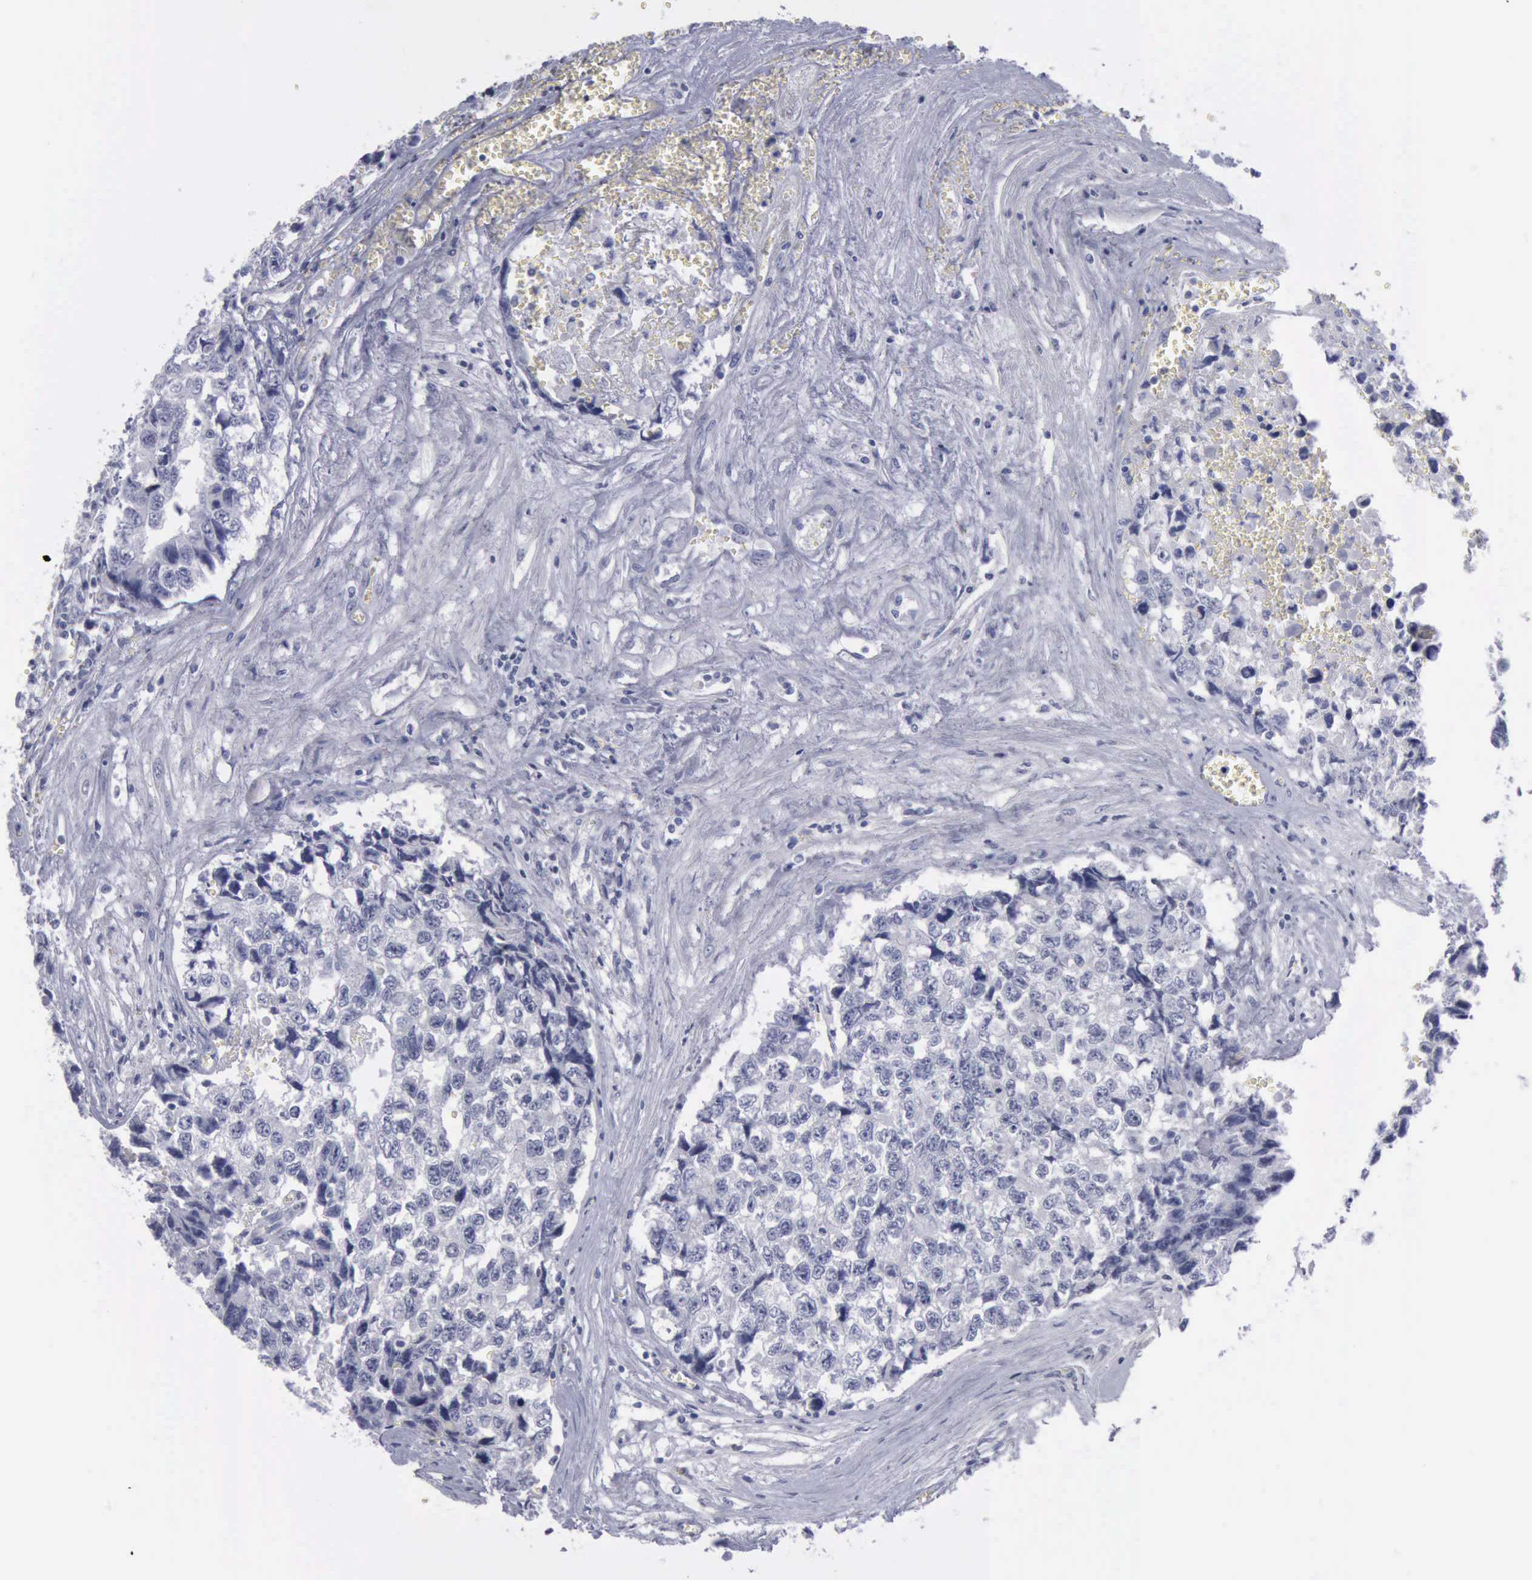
{"staining": {"intensity": "negative", "quantity": "none", "location": "none"}, "tissue": "testis cancer", "cell_type": "Tumor cells", "image_type": "cancer", "snomed": [{"axis": "morphology", "description": "Carcinoma, Embryonal, NOS"}, {"axis": "topography", "description": "Testis"}], "caption": "Immunohistochemical staining of human testis embryonal carcinoma reveals no significant expression in tumor cells. (DAB immunohistochemistry (IHC), high magnification).", "gene": "KRT13", "patient": {"sex": "male", "age": 31}}